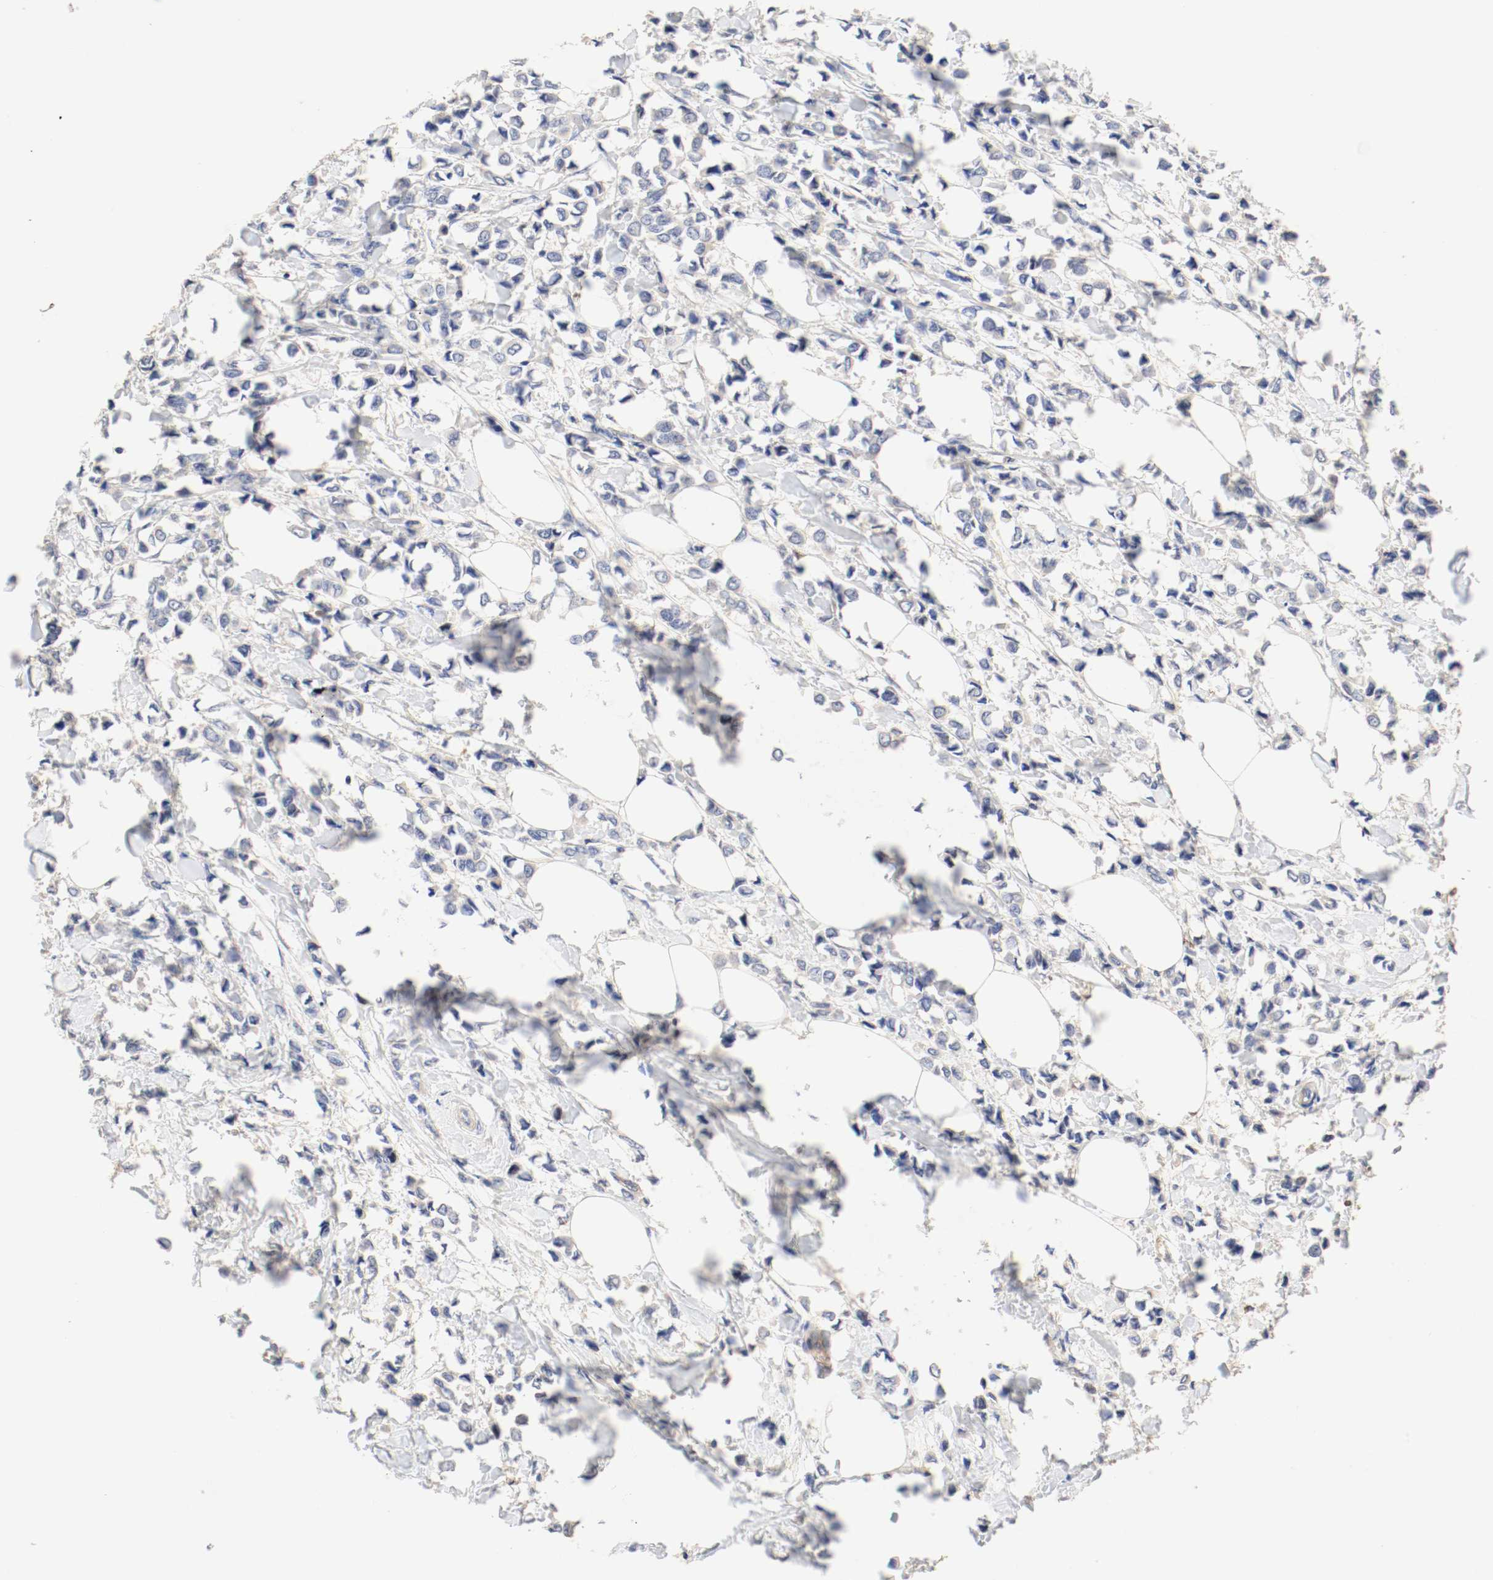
{"staining": {"intensity": "moderate", "quantity": "25%-75%", "location": "cytoplasmic/membranous"}, "tissue": "breast cancer", "cell_type": "Tumor cells", "image_type": "cancer", "snomed": [{"axis": "morphology", "description": "Lobular carcinoma"}, {"axis": "topography", "description": "Breast"}], "caption": "Immunohistochemistry (IHC) of breast cancer reveals medium levels of moderate cytoplasmic/membranous expression in about 25%-75% of tumor cells.", "gene": "GIT1", "patient": {"sex": "female", "age": 51}}